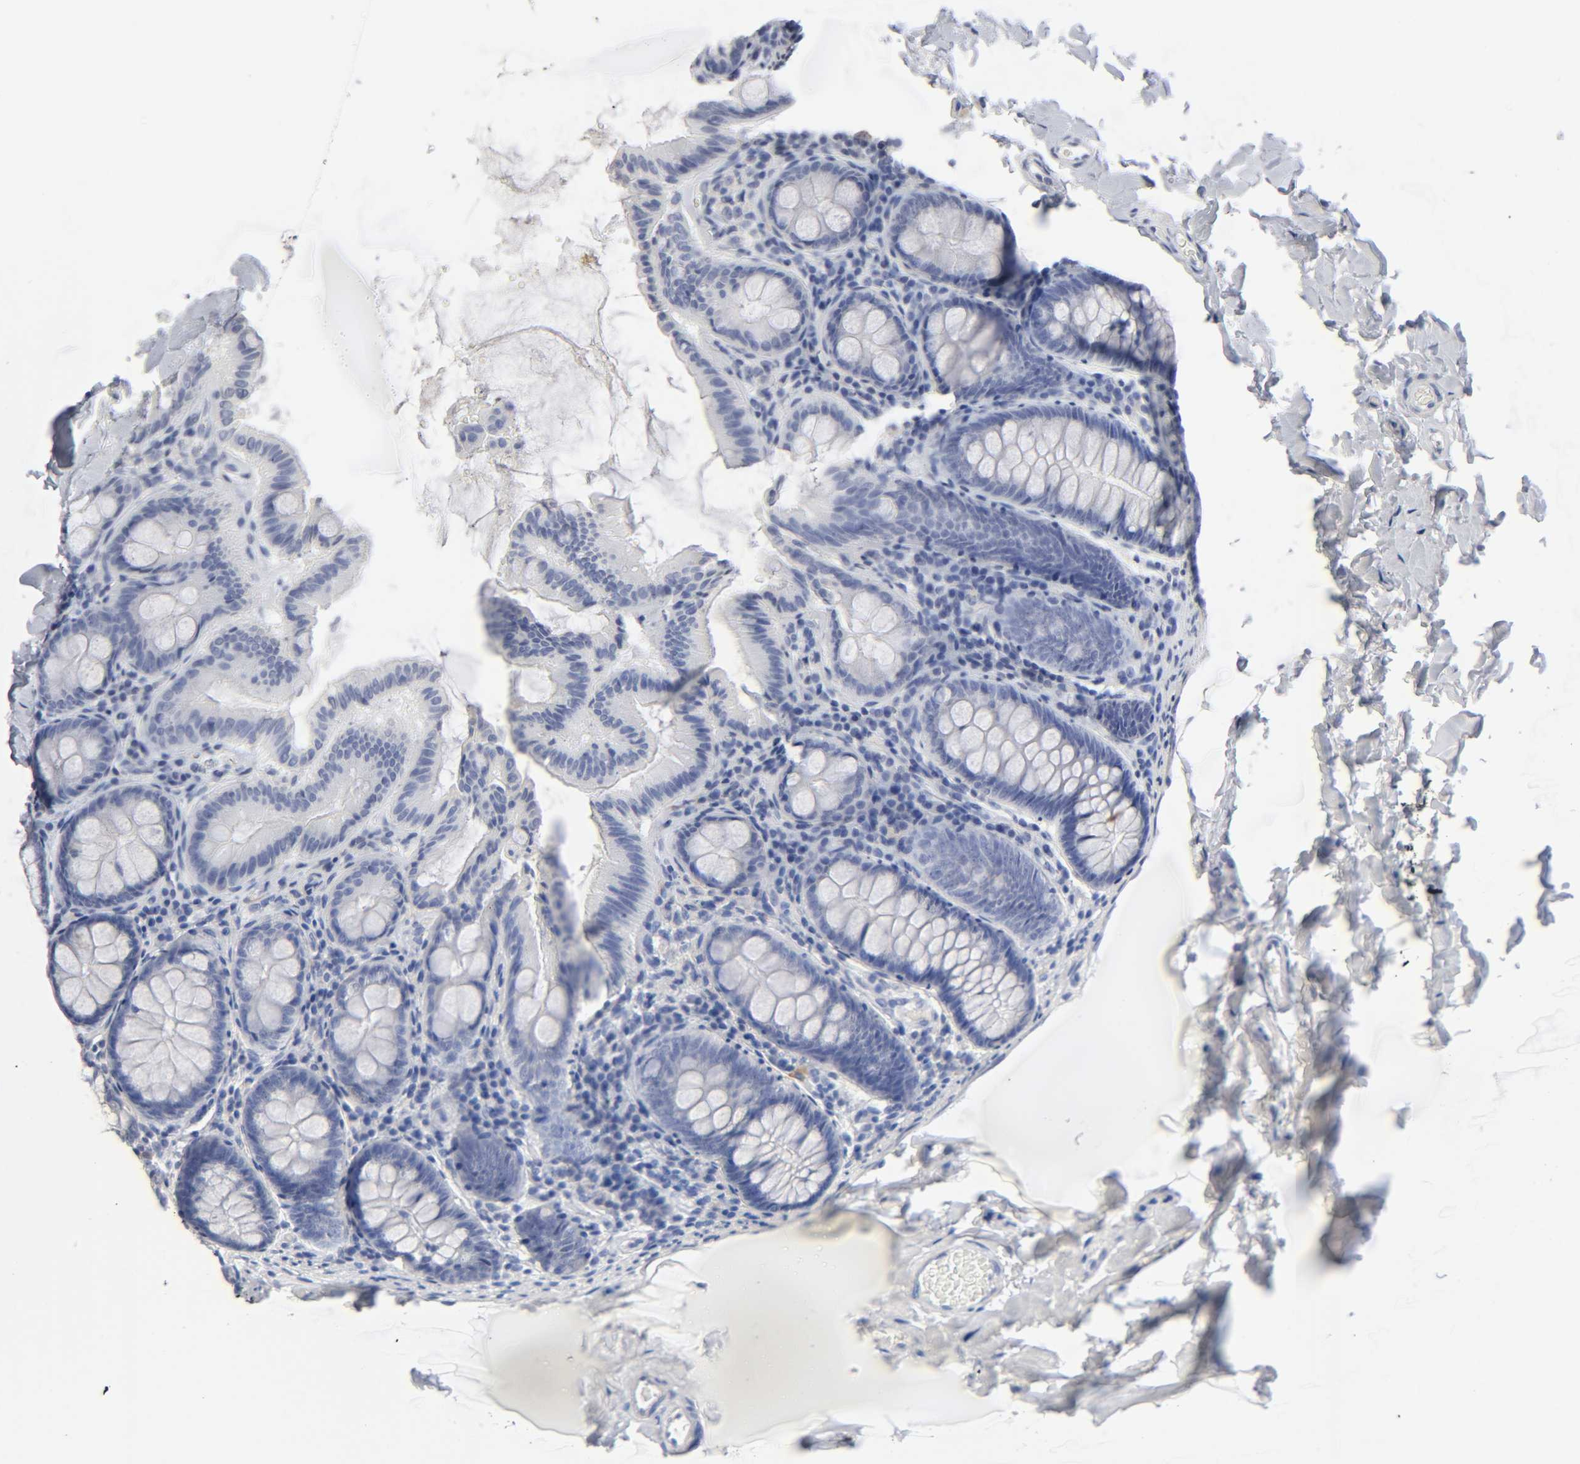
{"staining": {"intensity": "negative", "quantity": "none", "location": "none"}, "tissue": "colon", "cell_type": "Endothelial cells", "image_type": "normal", "snomed": [{"axis": "morphology", "description": "Normal tissue, NOS"}, {"axis": "topography", "description": "Colon"}], "caption": "Colon stained for a protein using immunohistochemistry (IHC) shows no positivity endothelial cells.", "gene": "SLCO1B3", "patient": {"sex": "female", "age": 61}}